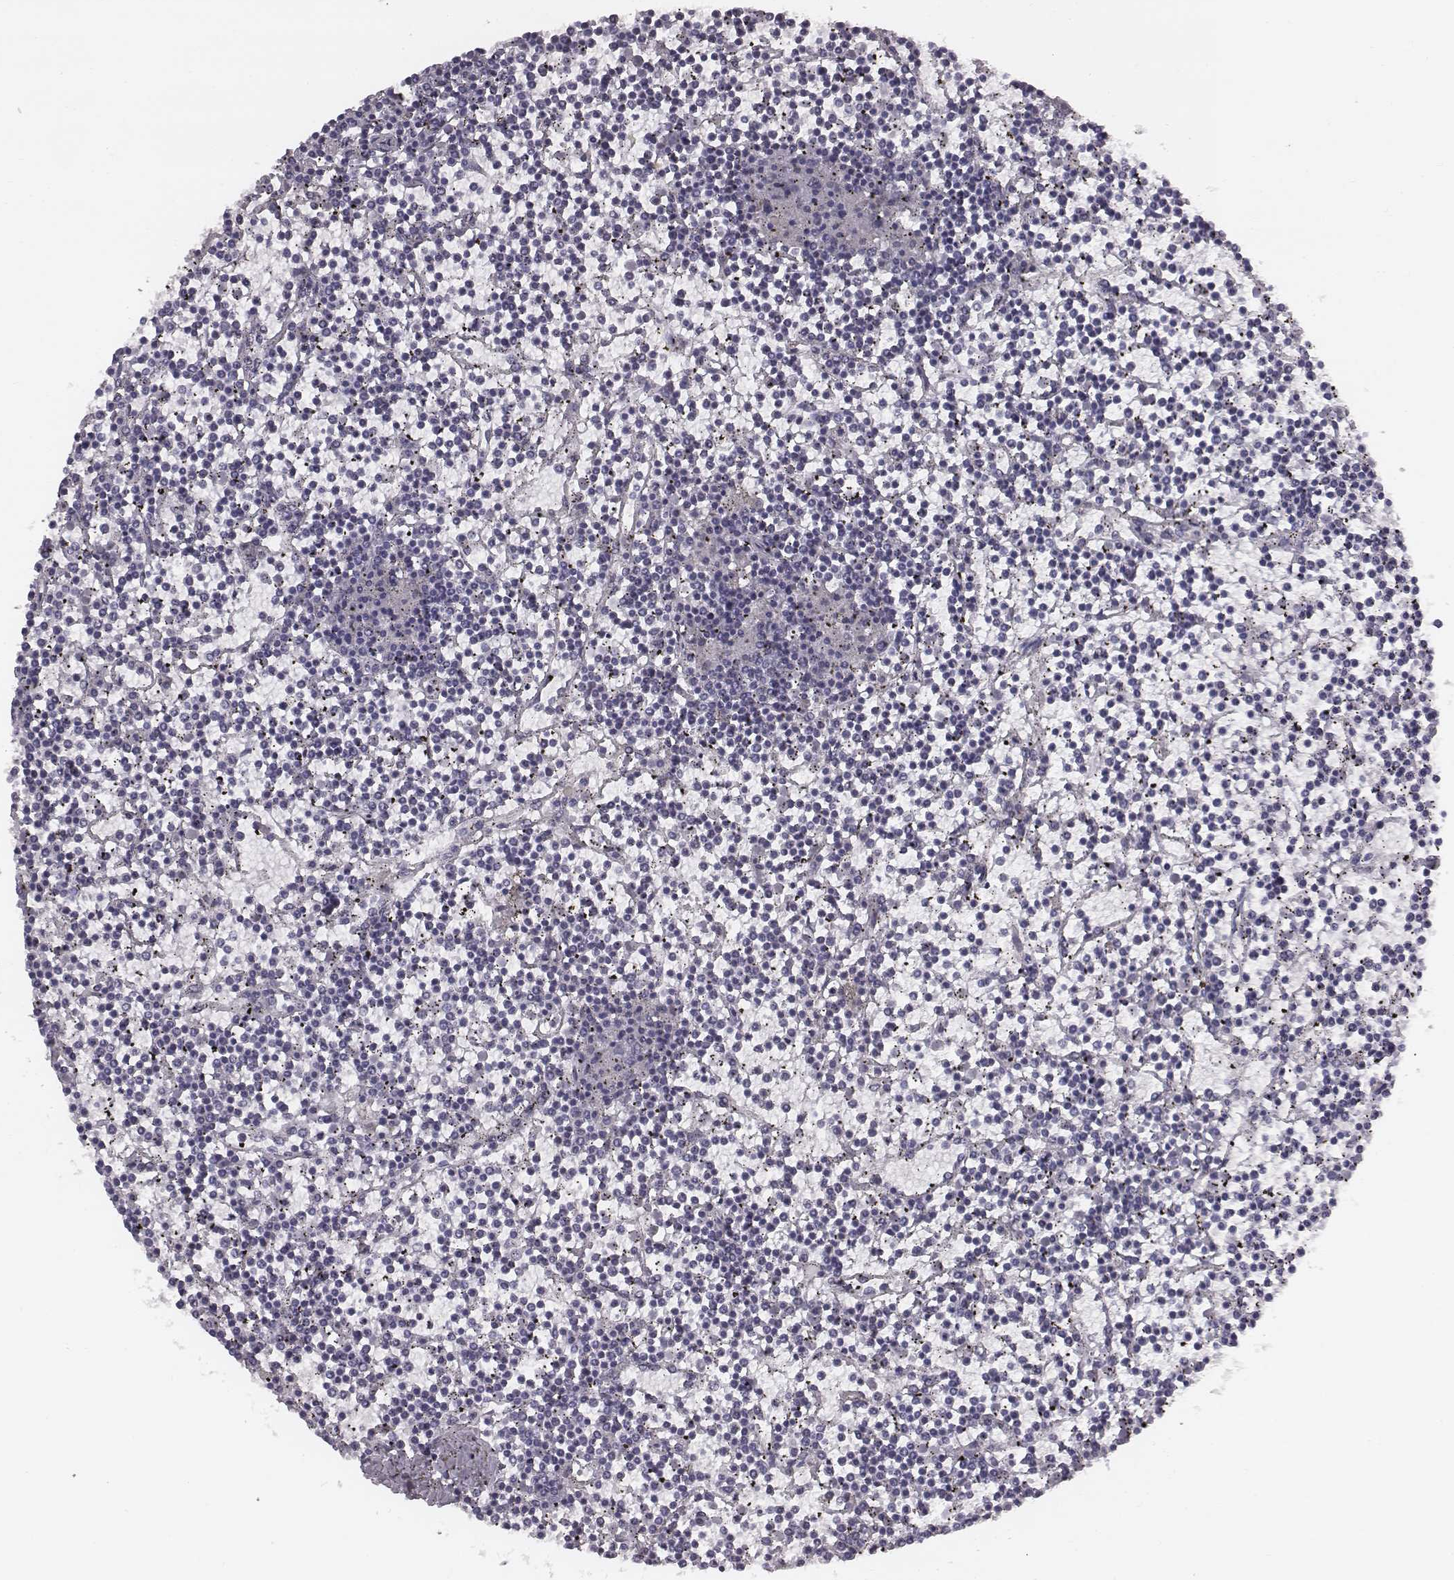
{"staining": {"intensity": "negative", "quantity": "none", "location": "none"}, "tissue": "lymphoma", "cell_type": "Tumor cells", "image_type": "cancer", "snomed": [{"axis": "morphology", "description": "Malignant lymphoma, non-Hodgkin's type, Low grade"}, {"axis": "topography", "description": "Spleen"}], "caption": "High magnification brightfield microscopy of low-grade malignant lymphoma, non-Hodgkin's type stained with DAB (brown) and counterstained with hematoxylin (blue): tumor cells show no significant positivity.", "gene": "PDE8B", "patient": {"sex": "female", "age": 19}}